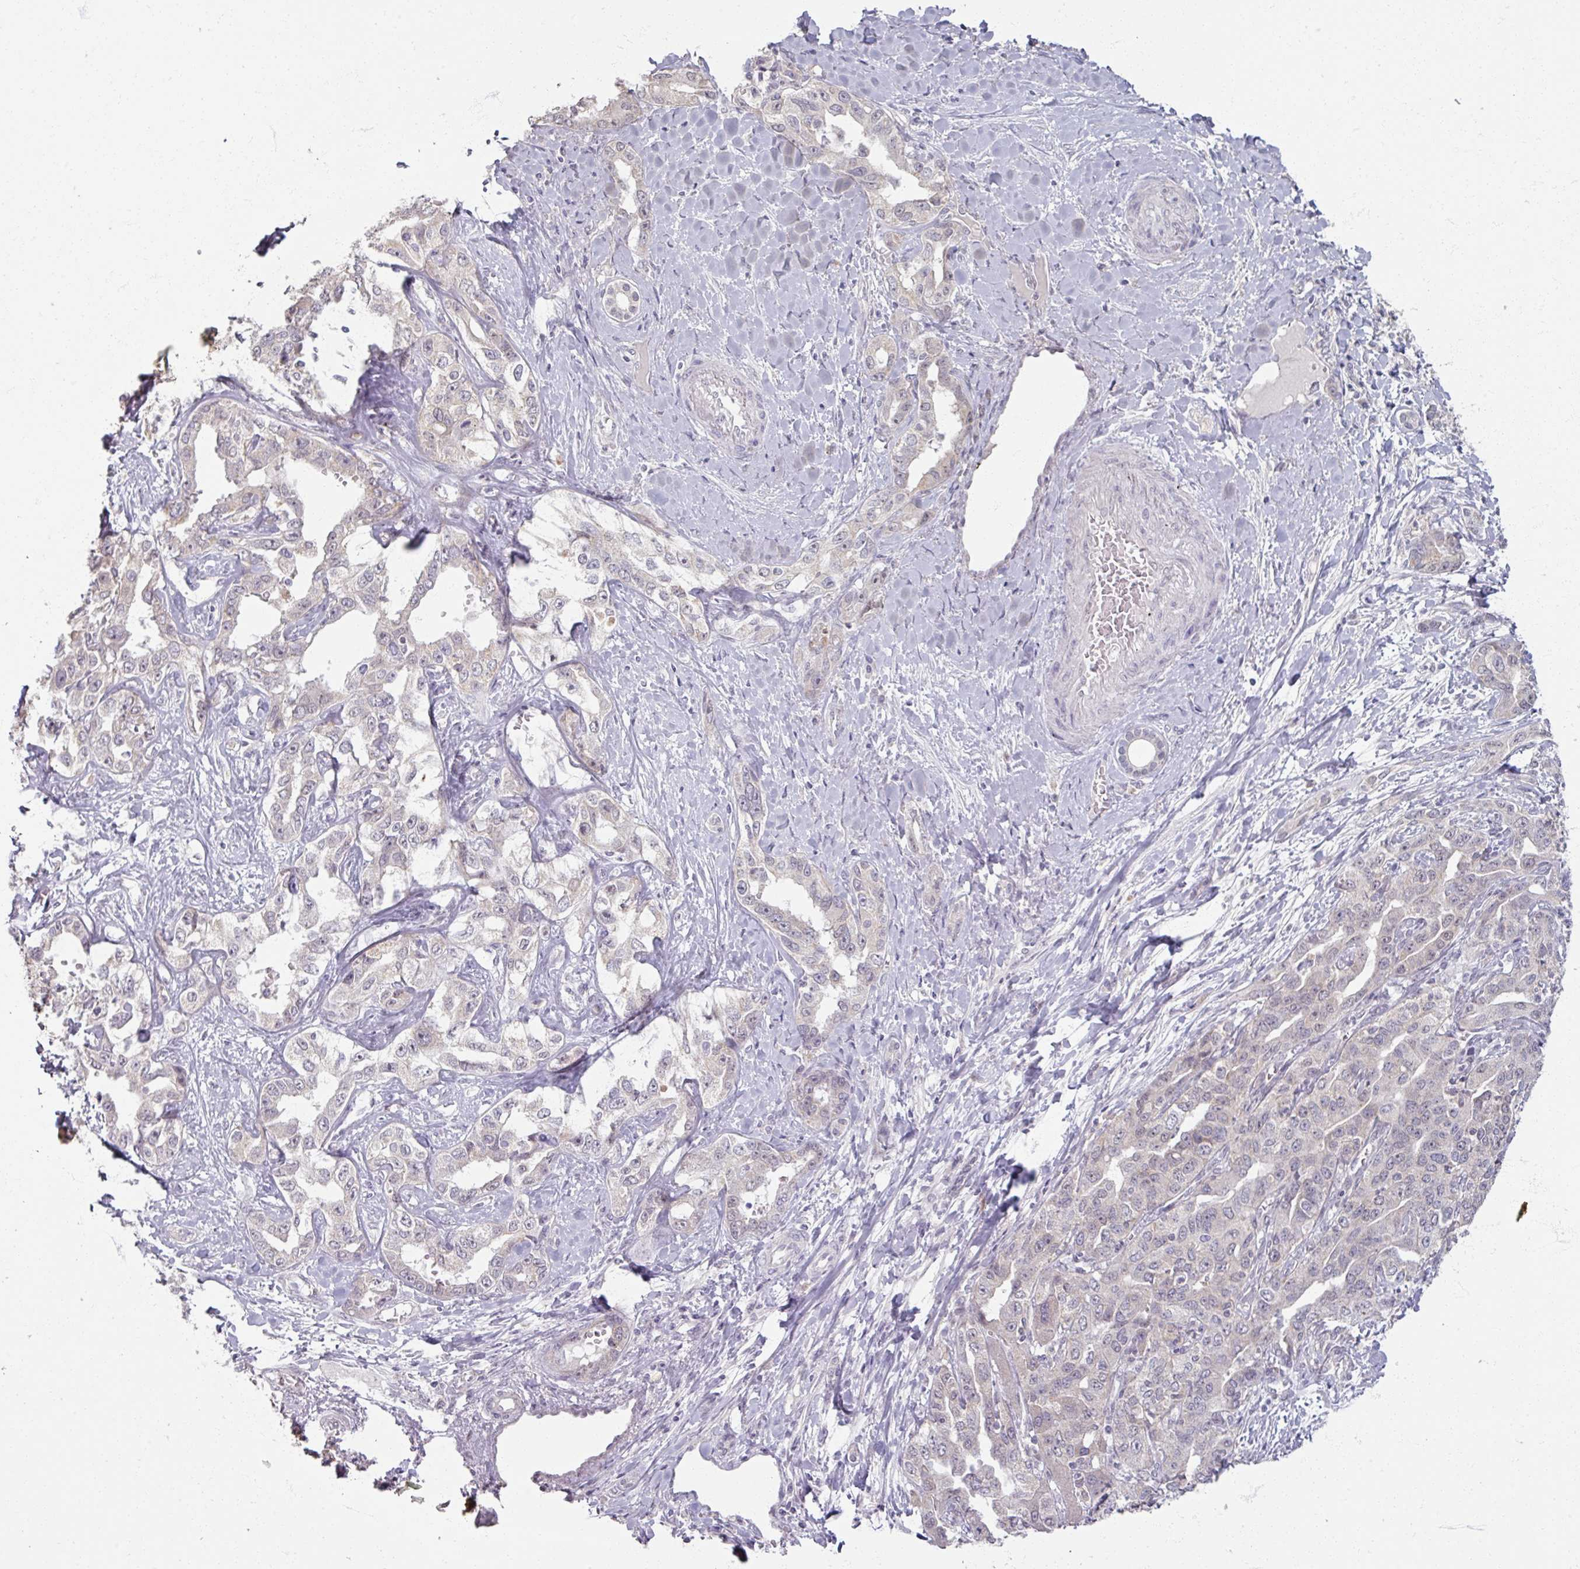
{"staining": {"intensity": "negative", "quantity": "none", "location": "none"}, "tissue": "liver cancer", "cell_type": "Tumor cells", "image_type": "cancer", "snomed": [{"axis": "morphology", "description": "Cholangiocarcinoma"}, {"axis": "topography", "description": "Liver"}], "caption": "IHC of human liver cancer (cholangiocarcinoma) reveals no positivity in tumor cells.", "gene": "SOX11", "patient": {"sex": "male", "age": 59}}